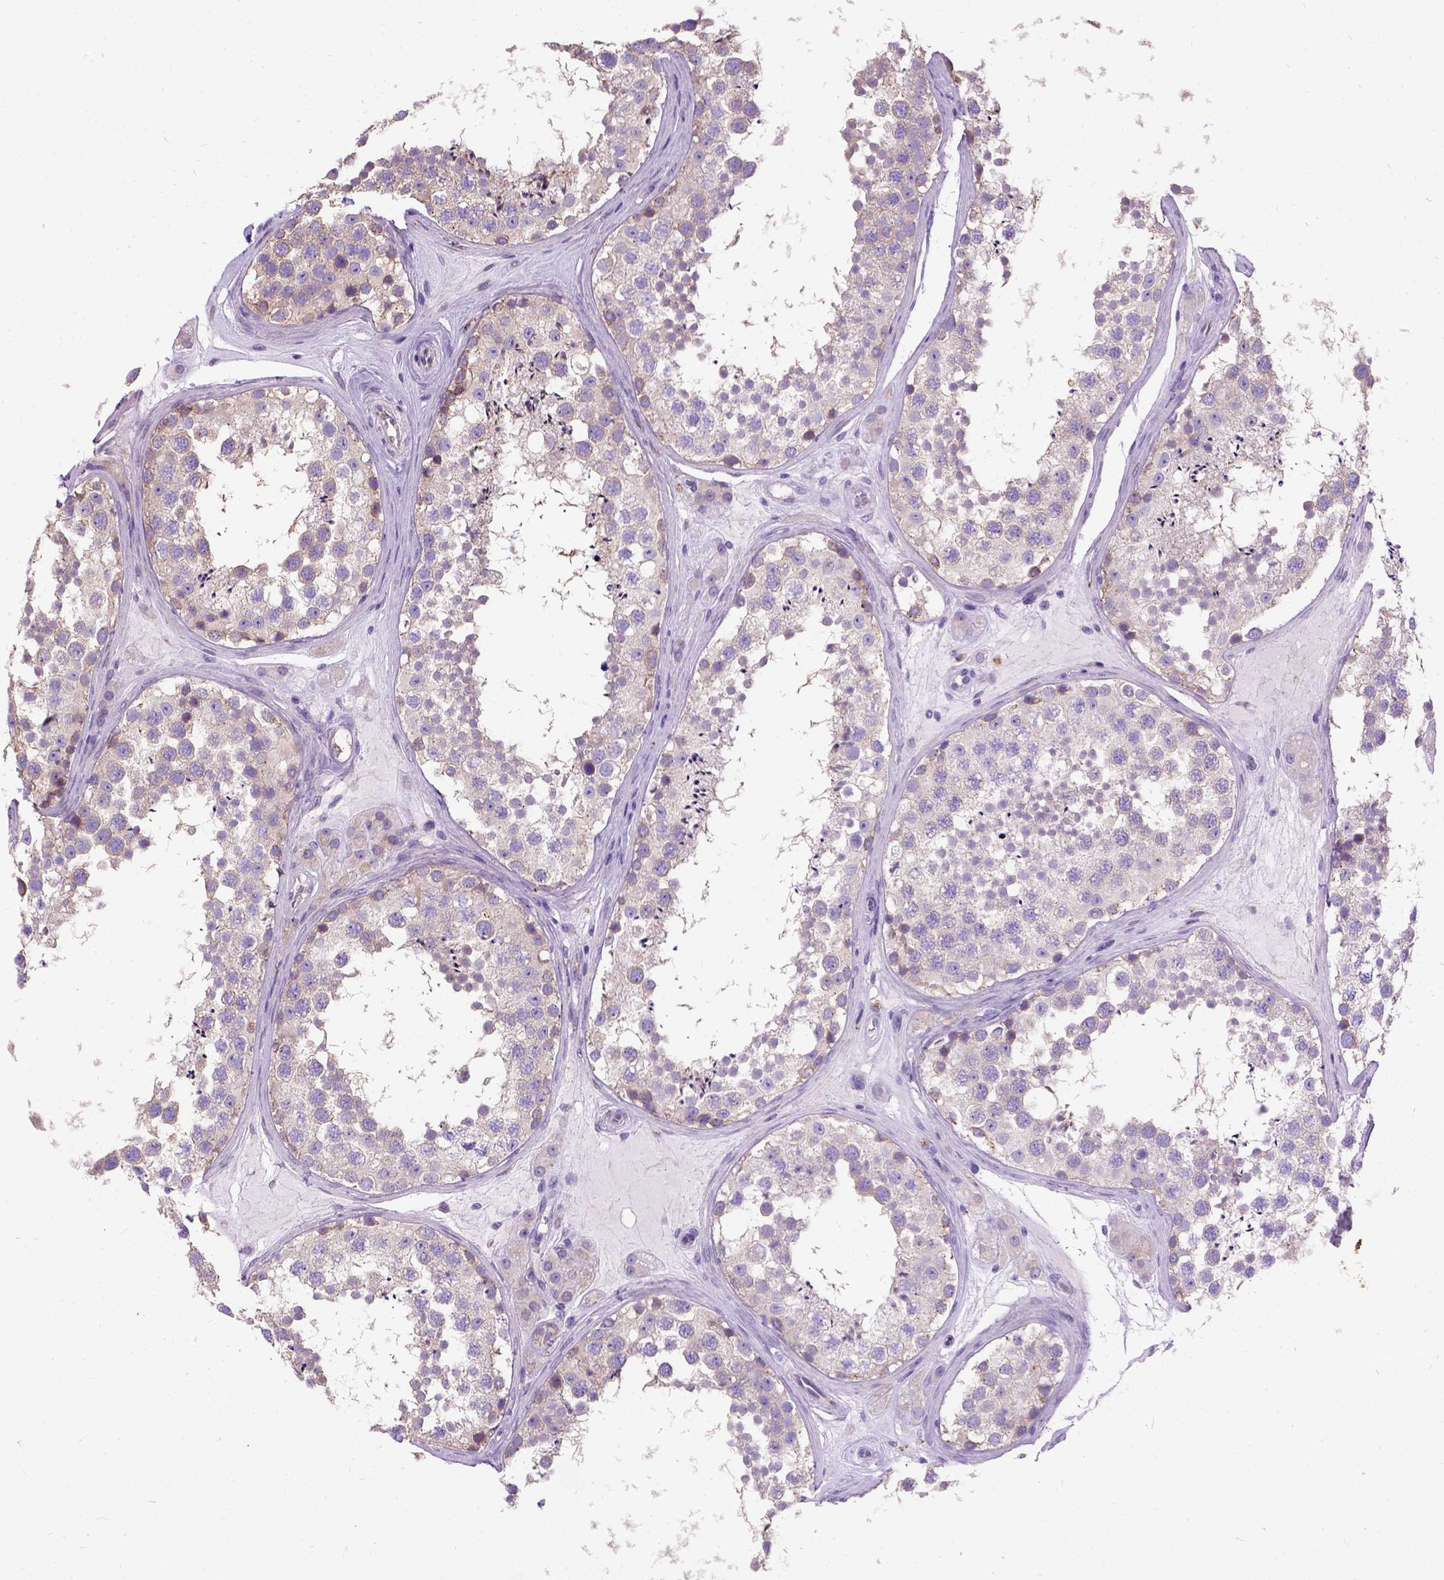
{"staining": {"intensity": "moderate", "quantity": "<25%", "location": "cytoplasmic/membranous"}, "tissue": "testis", "cell_type": "Cells in seminiferous ducts", "image_type": "normal", "snomed": [{"axis": "morphology", "description": "Normal tissue, NOS"}, {"axis": "topography", "description": "Testis"}], "caption": "Brown immunohistochemical staining in normal testis demonstrates moderate cytoplasmic/membranous staining in approximately <25% of cells in seminiferous ducts. (brown staining indicates protein expression, while blue staining denotes nuclei).", "gene": "CFAP54", "patient": {"sex": "male", "age": 41}}